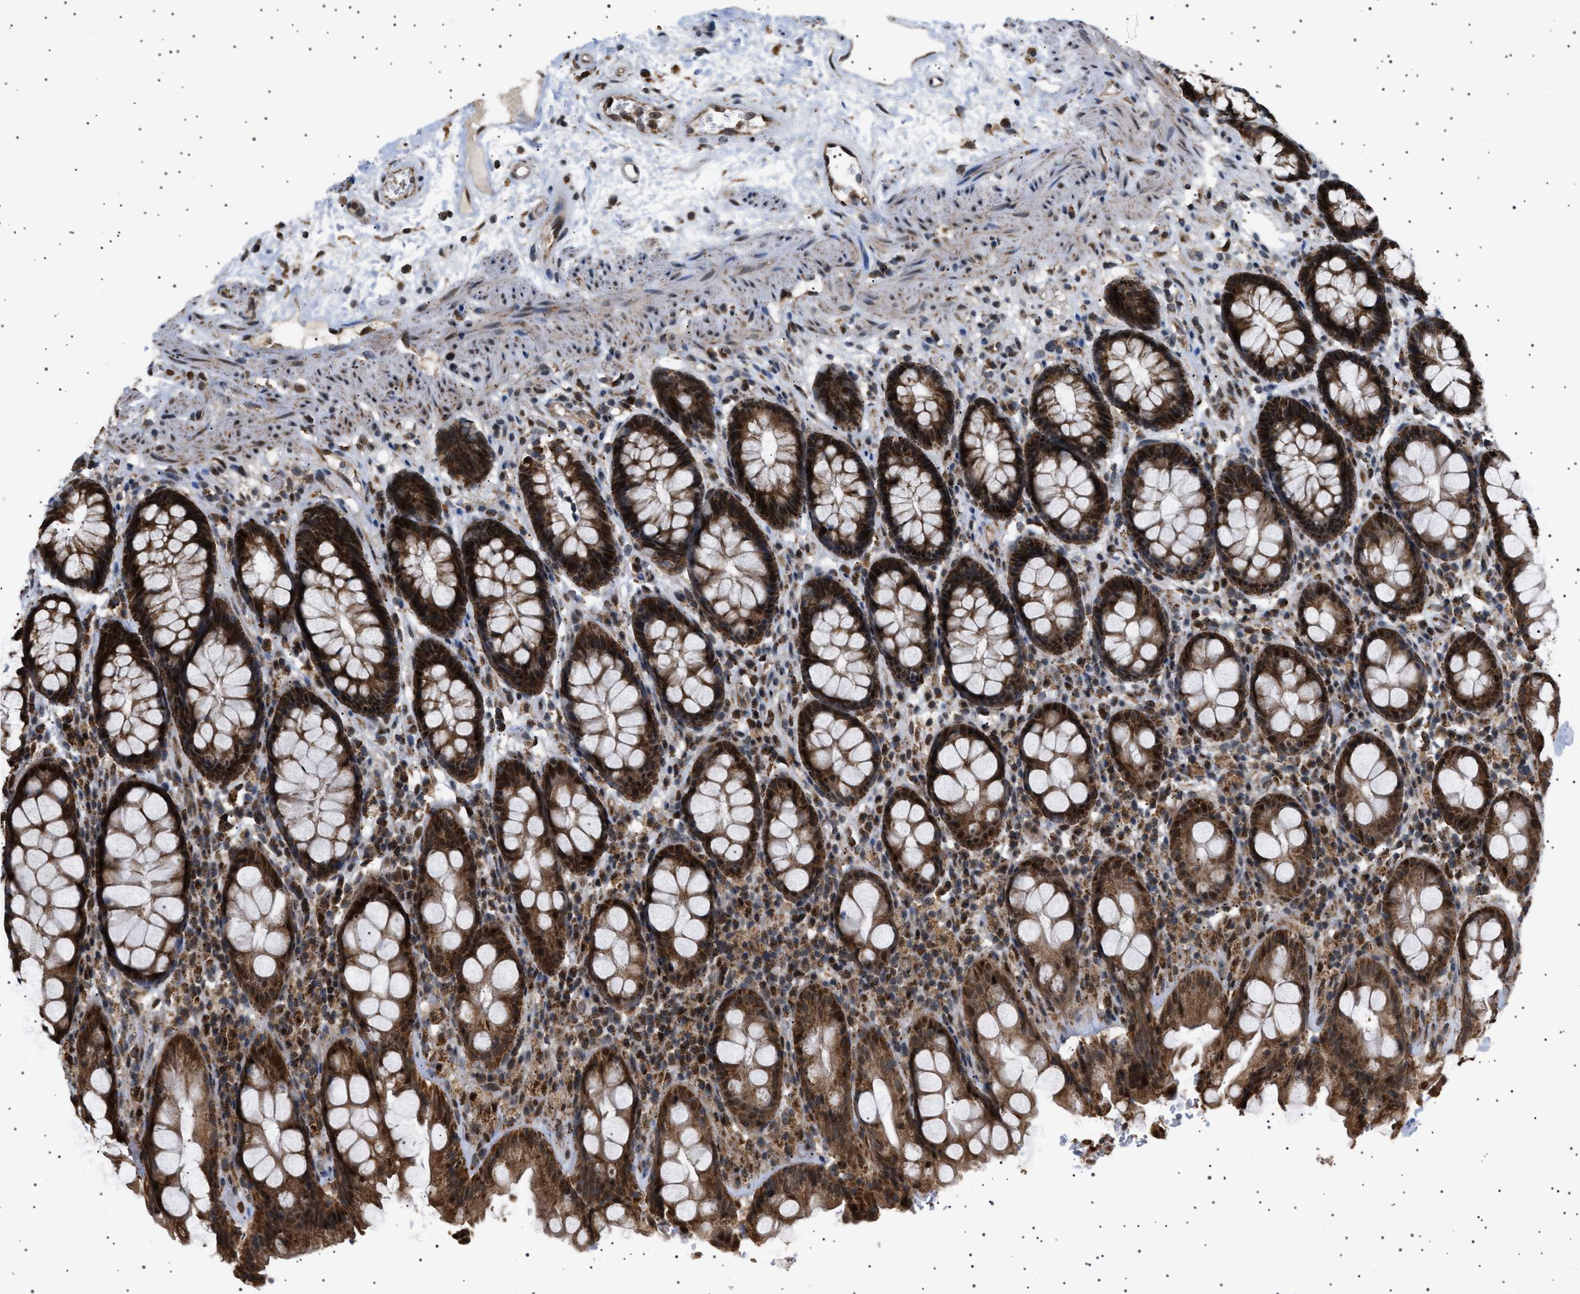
{"staining": {"intensity": "strong", "quantity": ">75%", "location": "cytoplasmic/membranous,nuclear"}, "tissue": "rectum", "cell_type": "Glandular cells", "image_type": "normal", "snomed": [{"axis": "morphology", "description": "Normal tissue, NOS"}, {"axis": "topography", "description": "Rectum"}], "caption": "Brown immunohistochemical staining in benign rectum reveals strong cytoplasmic/membranous,nuclear expression in about >75% of glandular cells.", "gene": "MELK", "patient": {"sex": "male", "age": 64}}